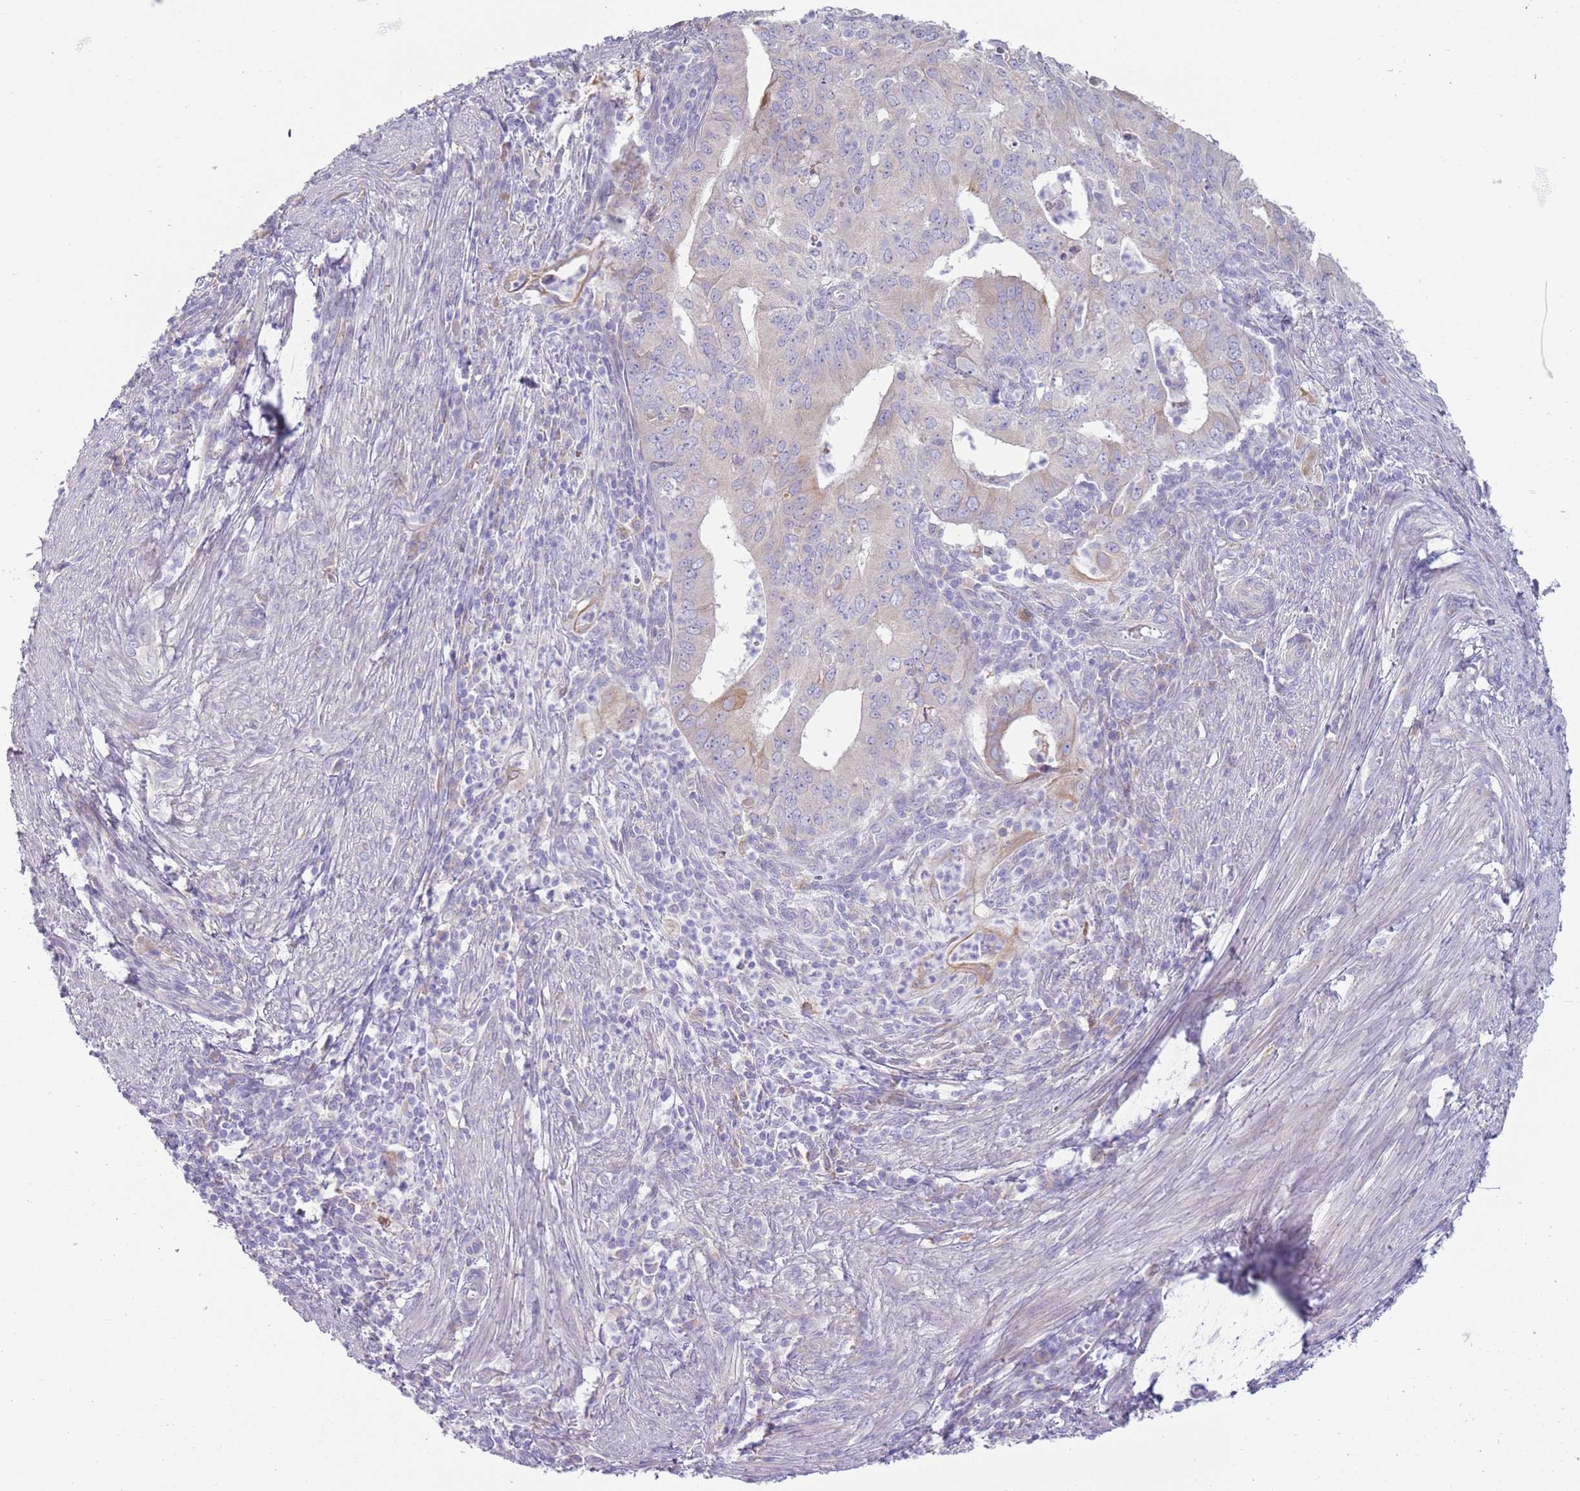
{"staining": {"intensity": "weak", "quantity": "25%-75%", "location": "cytoplasmic/membranous"}, "tissue": "endometrial cancer", "cell_type": "Tumor cells", "image_type": "cancer", "snomed": [{"axis": "morphology", "description": "Adenocarcinoma, NOS"}, {"axis": "topography", "description": "Endometrium"}], "caption": "Human endometrial adenocarcinoma stained for a protein (brown) displays weak cytoplasmic/membranous positive expression in approximately 25%-75% of tumor cells.", "gene": "OAF", "patient": {"sex": "female", "age": 50}}